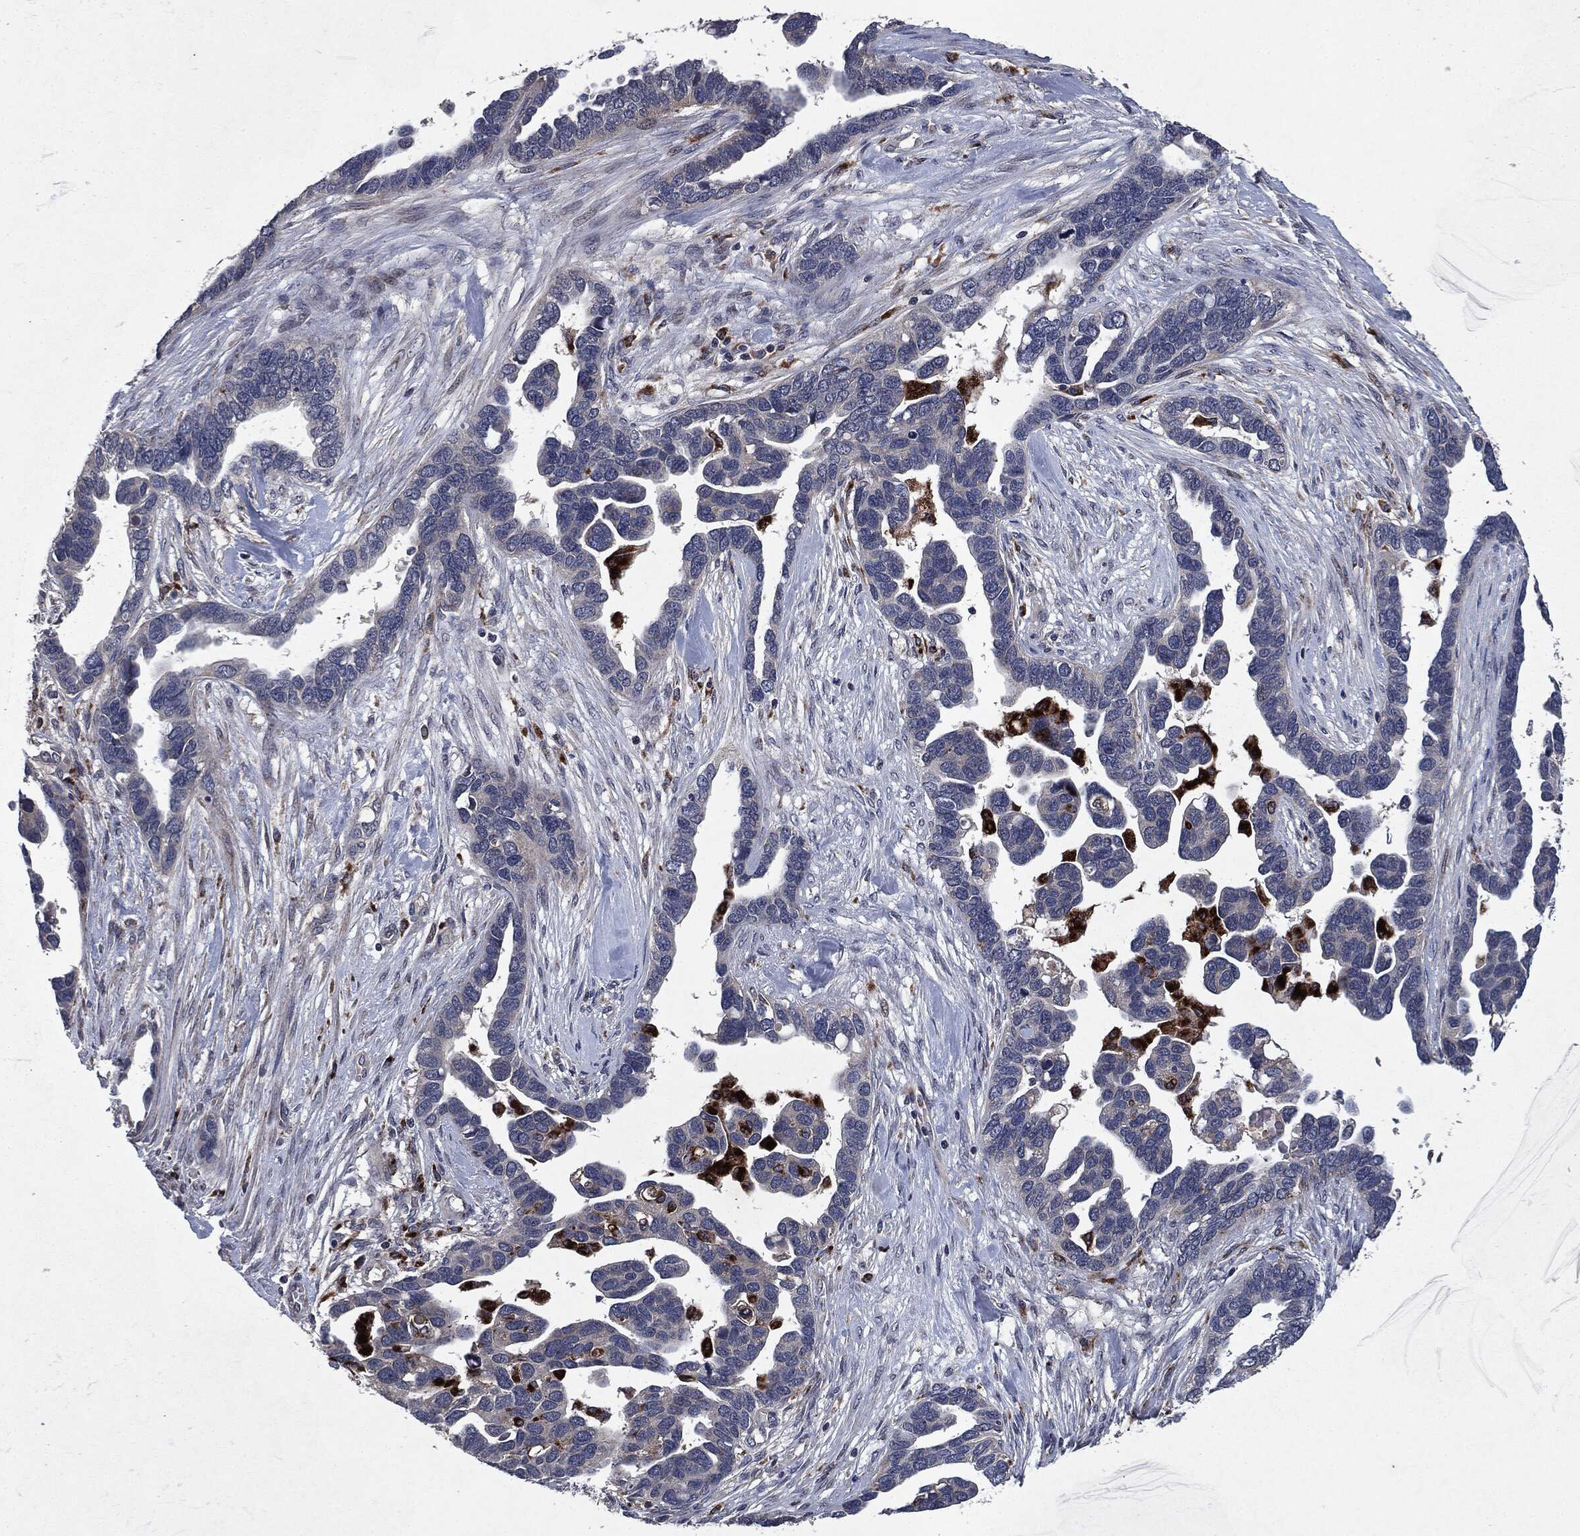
{"staining": {"intensity": "negative", "quantity": "none", "location": "none"}, "tissue": "ovarian cancer", "cell_type": "Tumor cells", "image_type": "cancer", "snomed": [{"axis": "morphology", "description": "Cystadenocarcinoma, serous, NOS"}, {"axis": "topography", "description": "Ovary"}], "caption": "High magnification brightfield microscopy of ovarian cancer (serous cystadenocarcinoma) stained with DAB (brown) and counterstained with hematoxylin (blue): tumor cells show no significant expression. (DAB (3,3'-diaminobenzidine) IHC, high magnification).", "gene": "SLC31A2", "patient": {"sex": "female", "age": 54}}